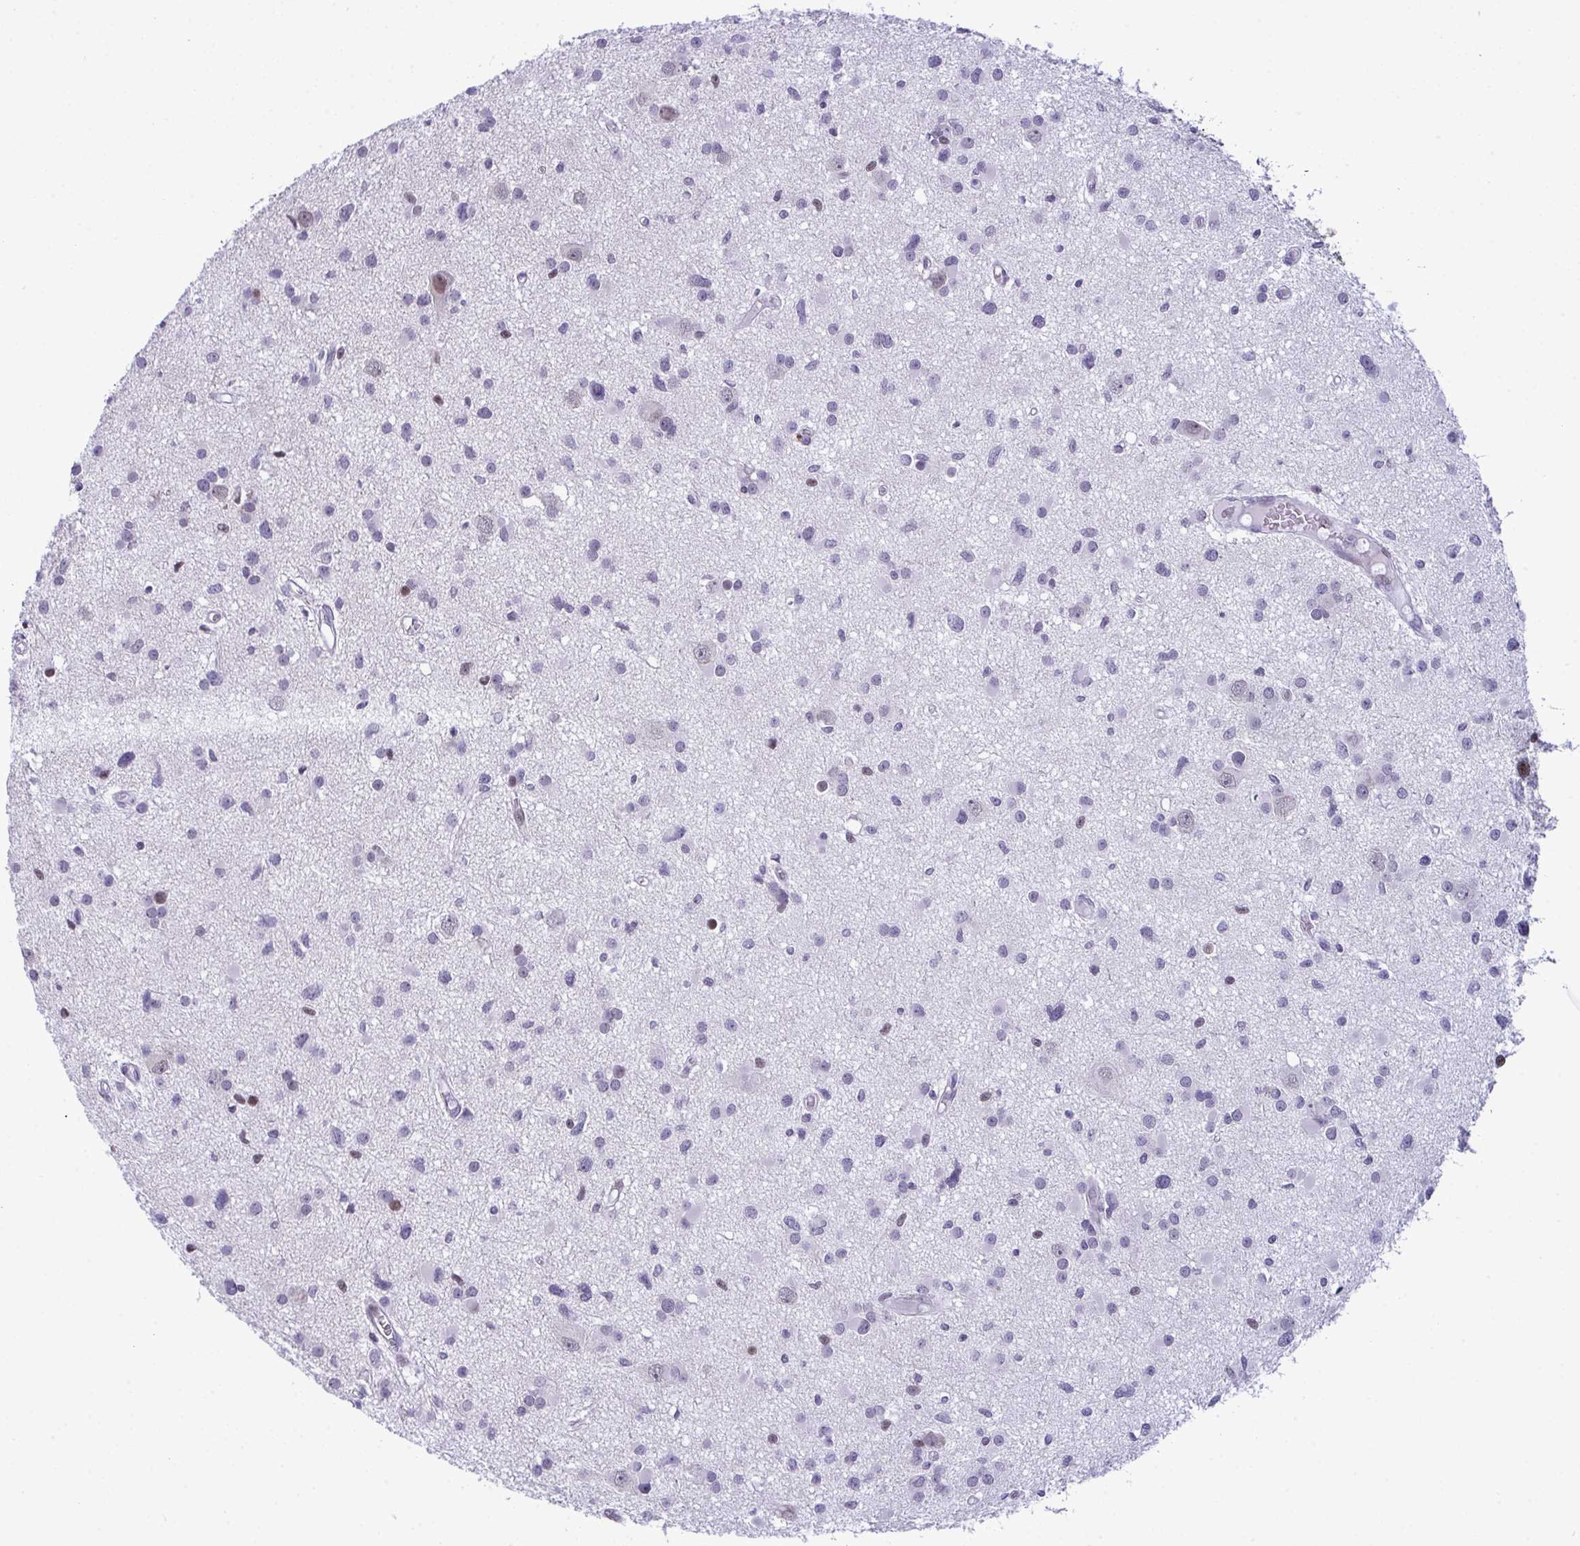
{"staining": {"intensity": "negative", "quantity": "none", "location": "none"}, "tissue": "glioma", "cell_type": "Tumor cells", "image_type": "cancer", "snomed": [{"axis": "morphology", "description": "Glioma, malignant, High grade"}, {"axis": "topography", "description": "Brain"}], "caption": "Immunohistochemical staining of malignant glioma (high-grade) reveals no significant expression in tumor cells. (Brightfield microscopy of DAB (3,3'-diaminobenzidine) immunohistochemistry (IHC) at high magnification).", "gene": "ZFHX3", "patient": {"sex": "male", "age": 54}}